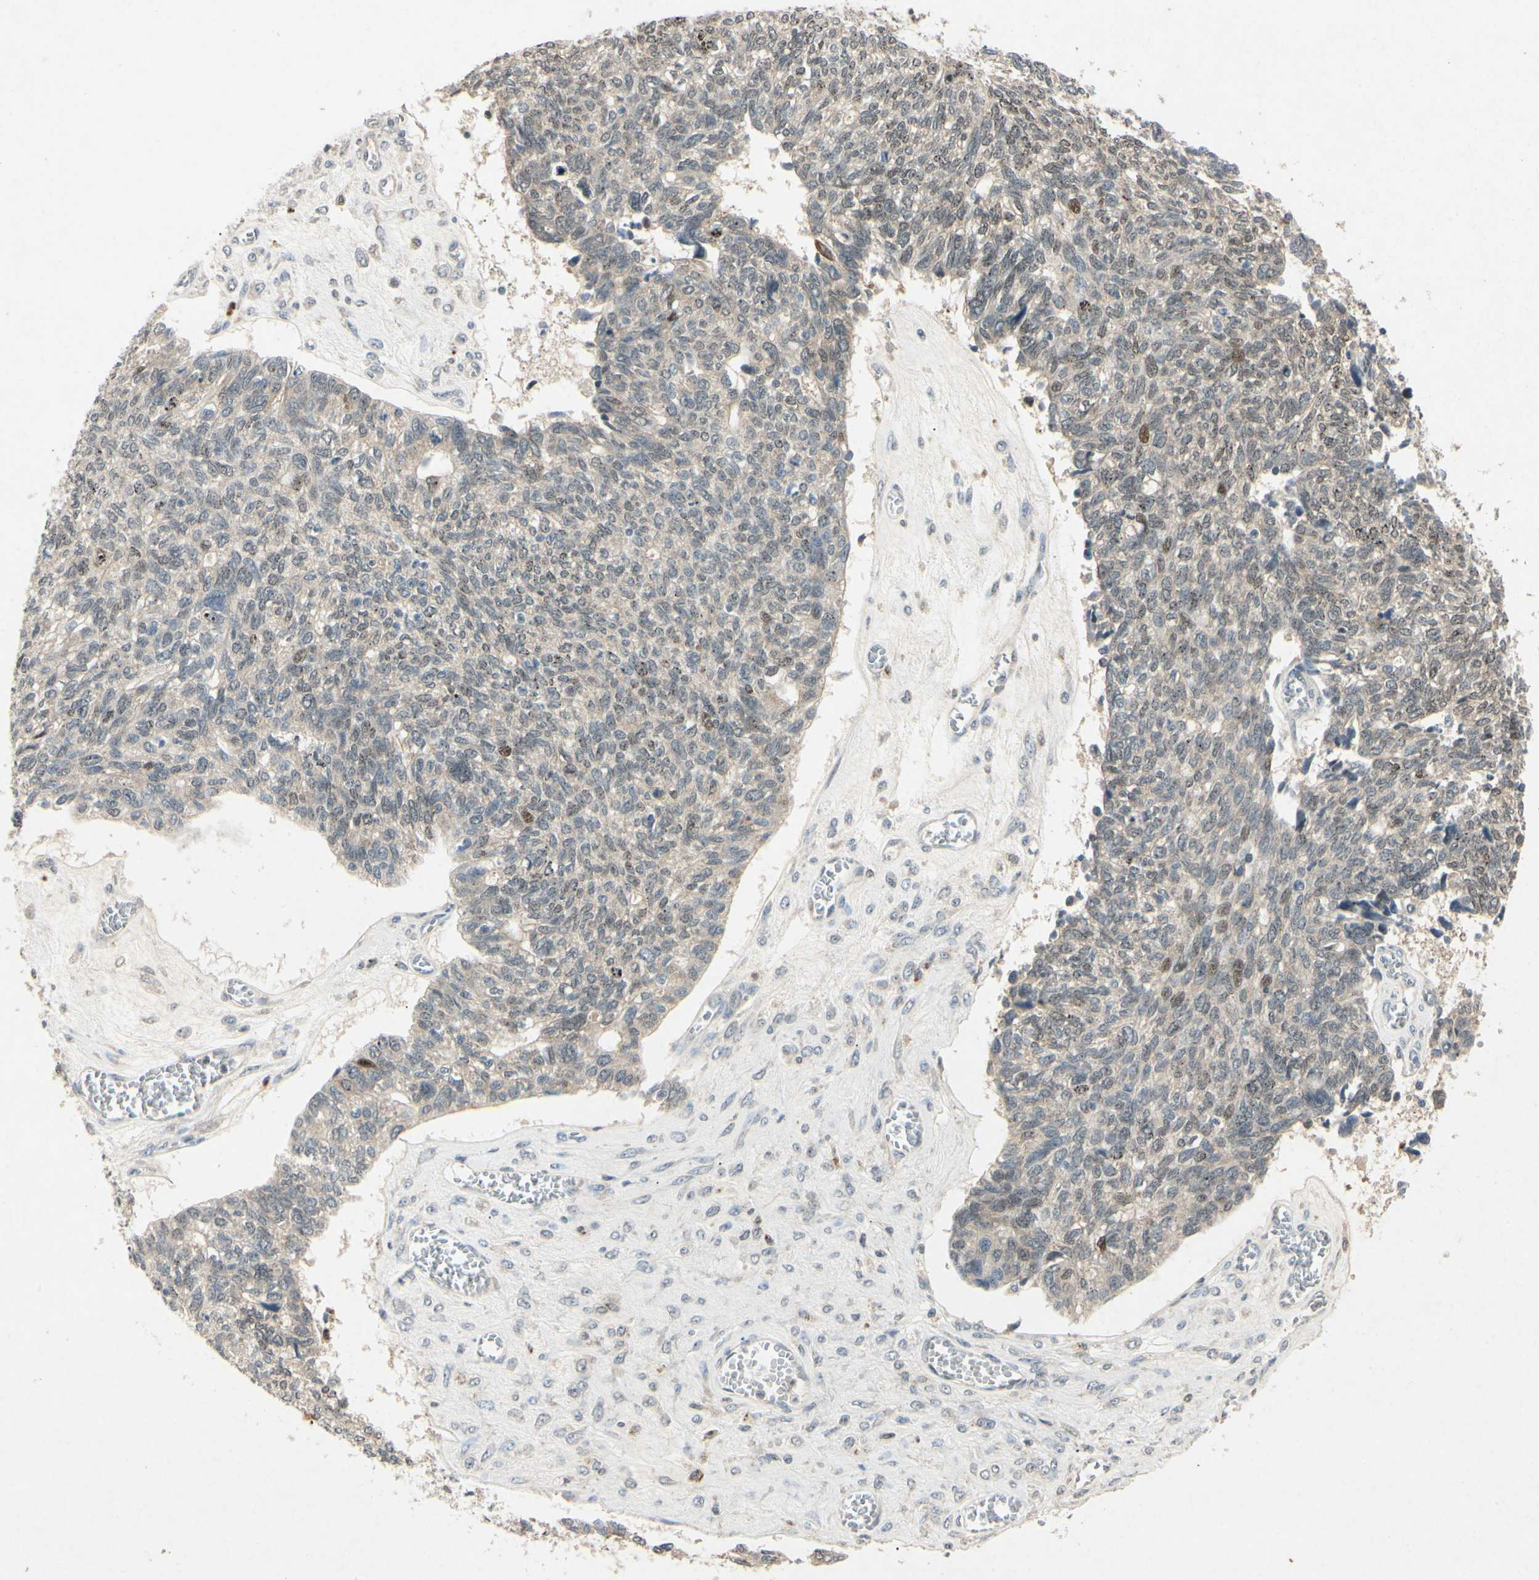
{"staining": {"intensity": "weak", "quantity": "<25%", "location": "nuclear"}, "tissue": "ovarian cancer", "cell_type": "Tumor cells", "image_type": "cancer", "snomed": [{"axis": "morphology", "description": "Cystadenocarcinoma, serous, NOS"}, {"axis": "topography", "description": "Ovary"}], "caption": "The histopathology image exhibits no significant expression in tumor cells of ovarian serous cystadenocarcinoma.", "gene": "HSPA1B", "patient": {"sex": "female", "age": 79}}